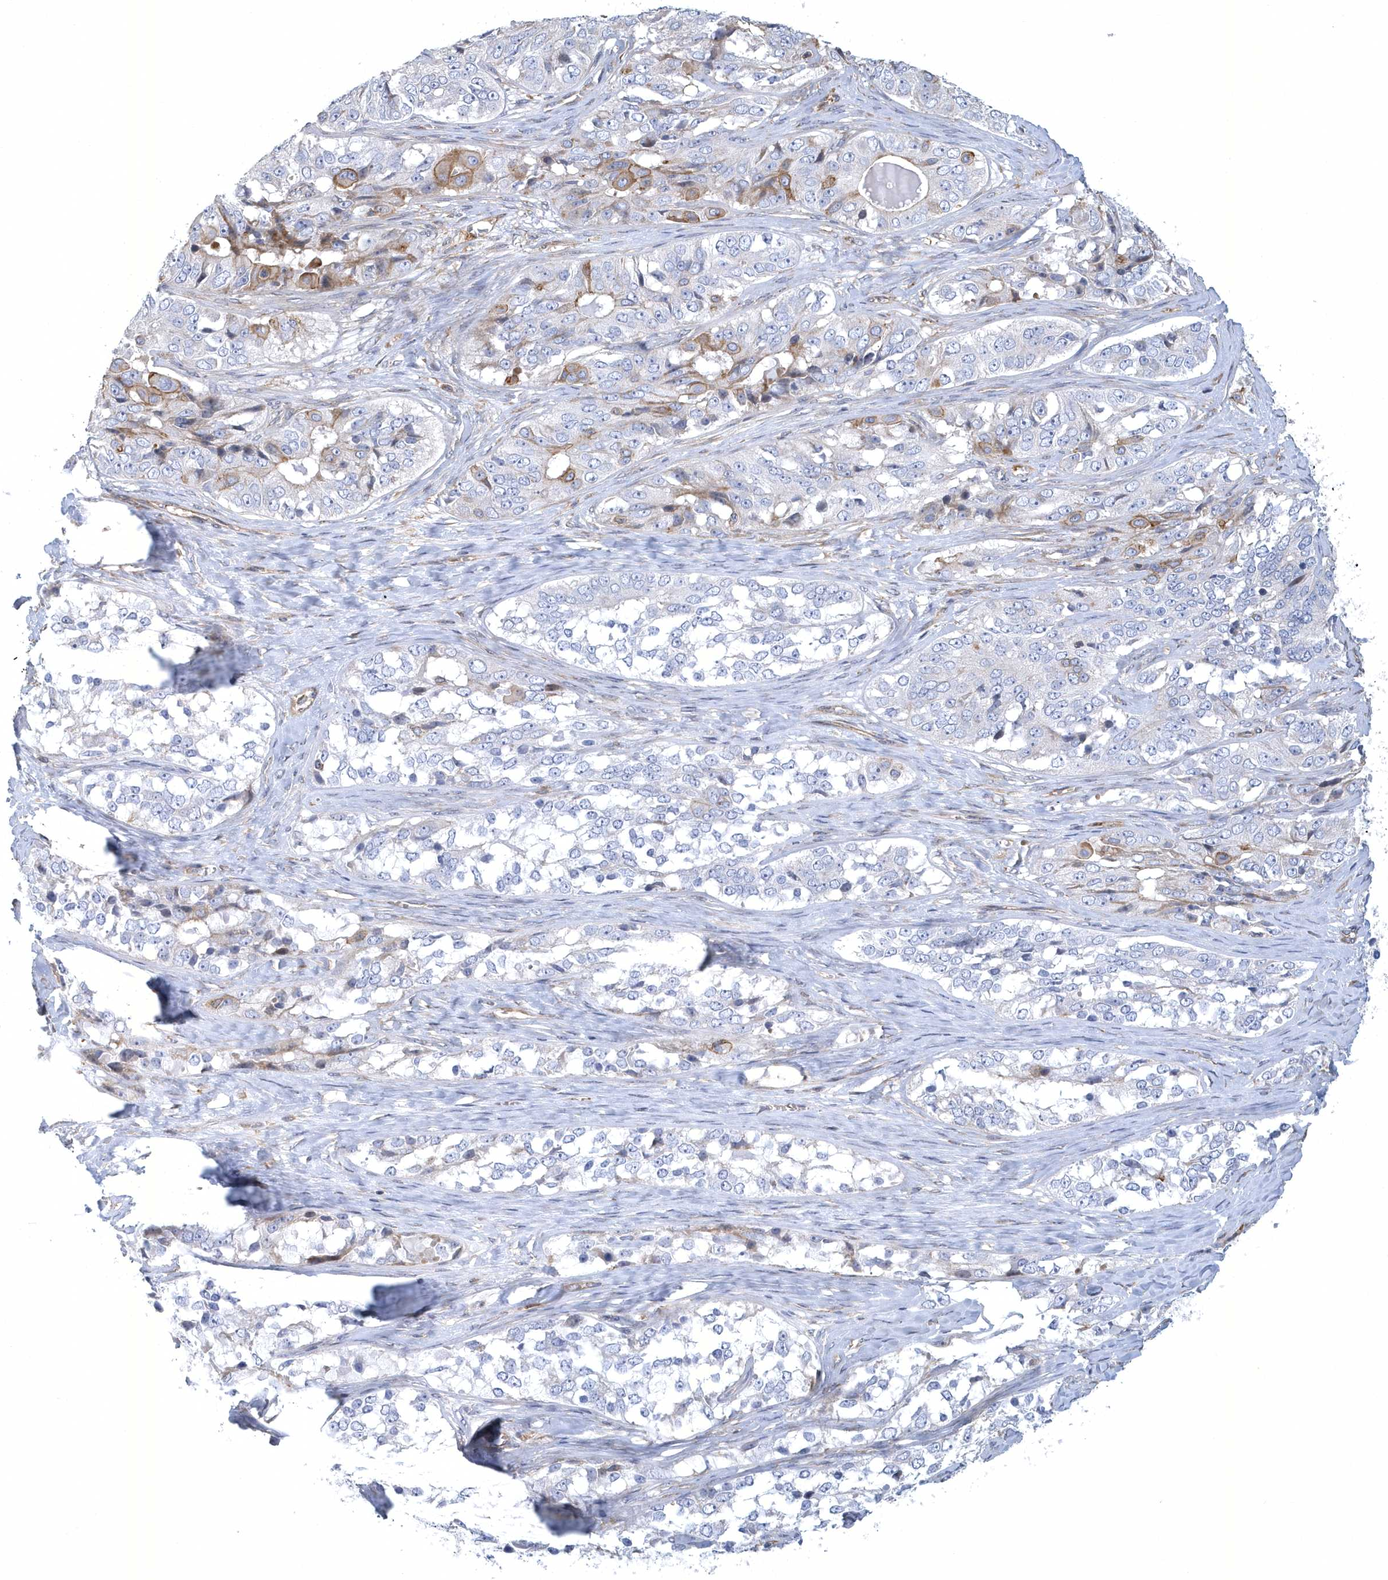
{"staining": {"intensity": "moderate", "quantity": "<25%", "location": "cytoplasmic/membranous"}, "tissue": "ovarian cancer", "cell_type": "Tumor cells", "image_type": "cancer", "snomed": [{"axis": "morphology", "description": "Carcinoma, endometroid"}, {"axis": "topography", "description": "Ovary"}], "caption": "Immunohistochemistry (IHC) image of neoplastic tissue: endometroid carcinoma (ovarian) stained using immunohistochemistry (IHC) demonstrates low levels of moderate protein expression localized specifically in the cytoplasmic/membranous of tumor cells, appearing as a cytoplasmic/membranous brown color.", "gene": "ARAP2", "patient": {"sex": "female", "age": 51}}